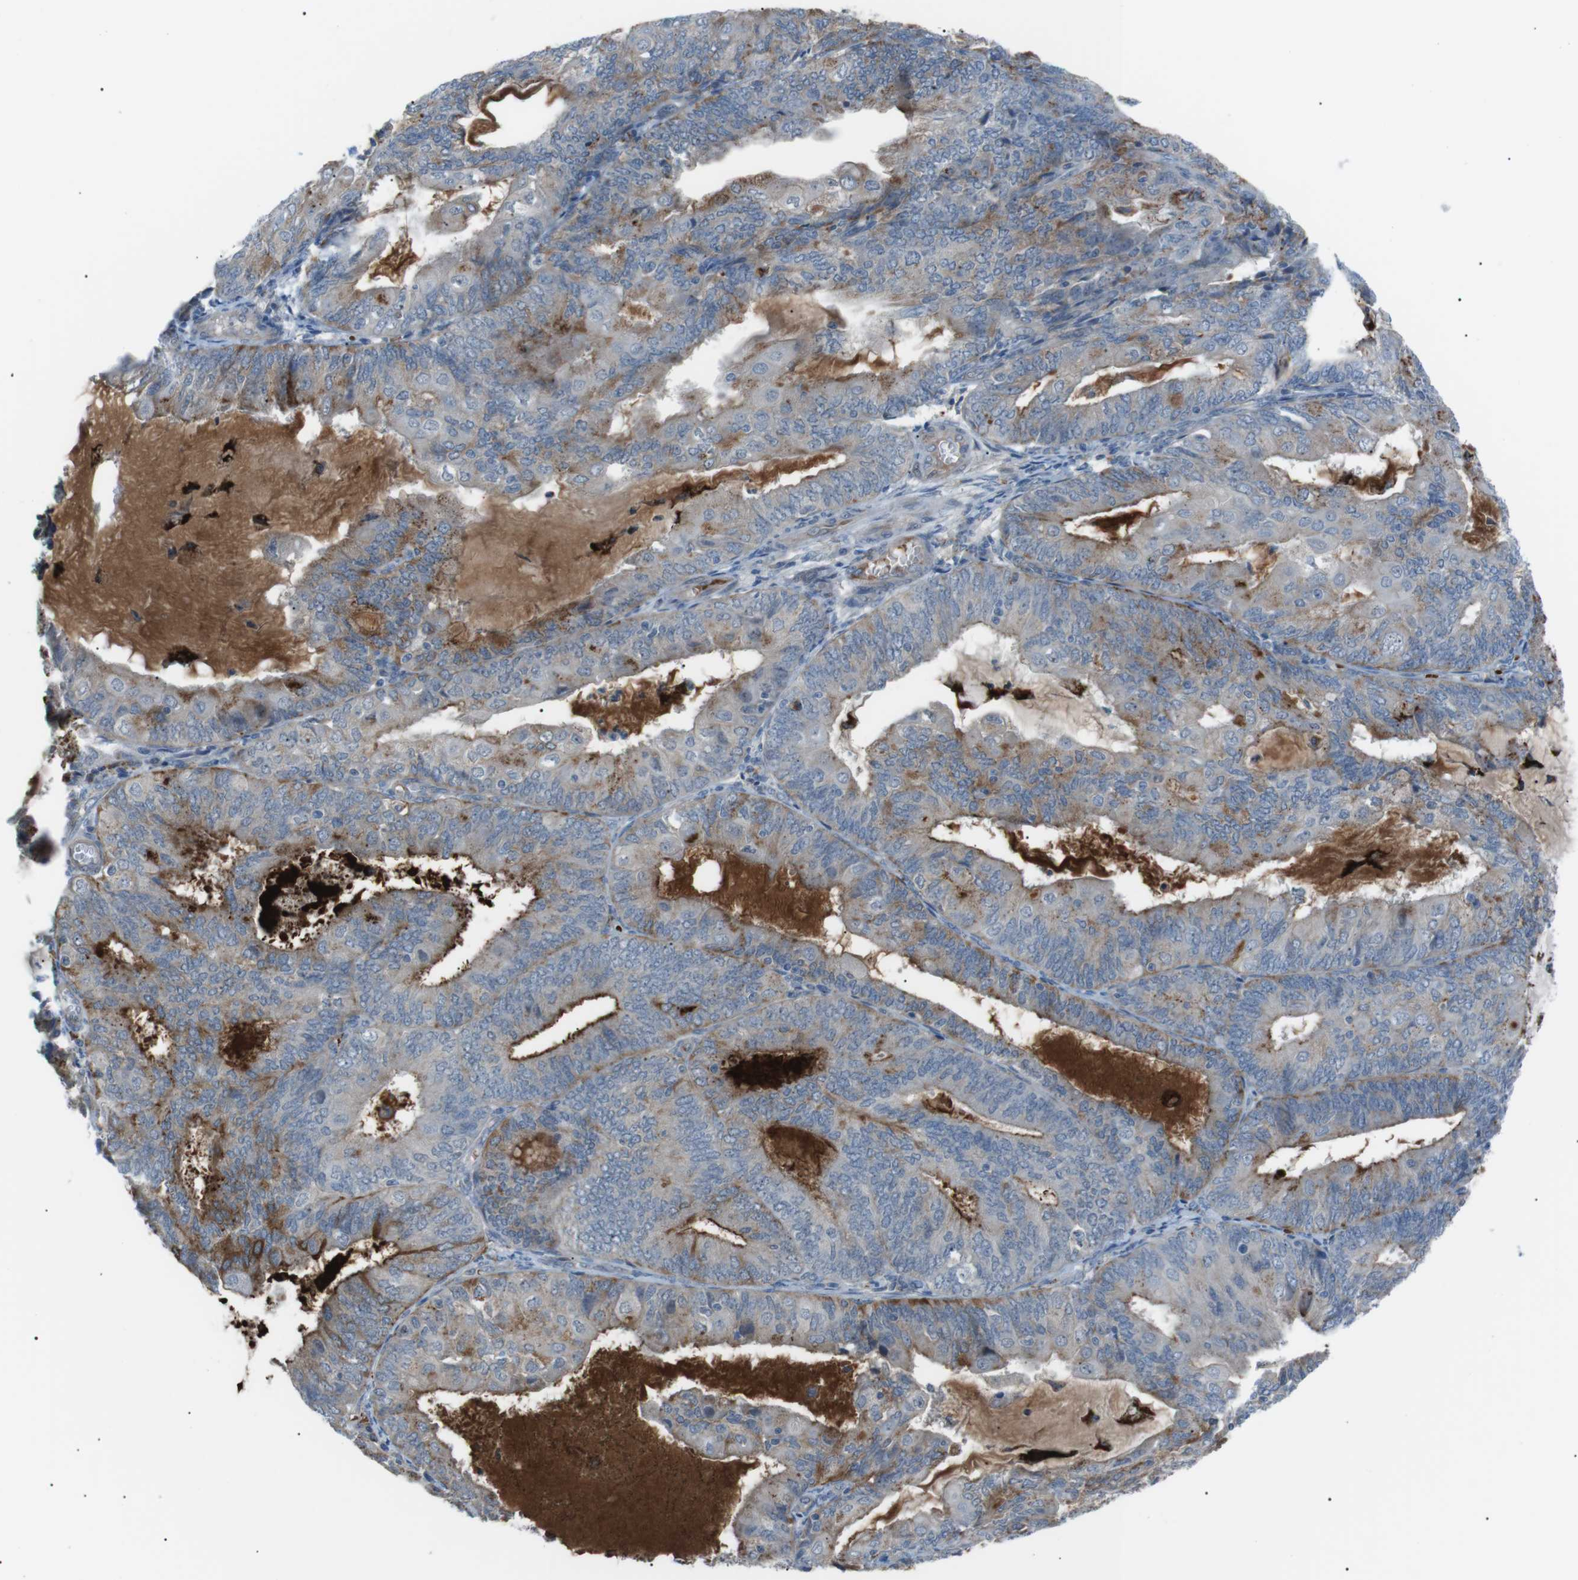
{"staining": {"intensity": "moderate", "quantity": "25%-75%", "location": "cytoplasmic/membranous"}, "tissue": "endometrial cancer", "cell_type": "Tumor cells", "image_type": "cancer", "snomed": [{"axis": "morphology", "description": "Adenocarcinoma, NOS"}, {"axis": "topography", "description": "Endometrium"}], "caption": "High-magnification brightfield microscopy of endometrial cancer (adenocarcinoma) stained with DAB (3,3'-diaminobenzidine) (brown) and counterstained with hematoxylin (blue). tumor cells exhibit moderate cytoplasmic/membranous staining is seen in about25%-75% of cells.", "gene": "B4GALNT2", "patient": {"sex": "female", "age": 81}}